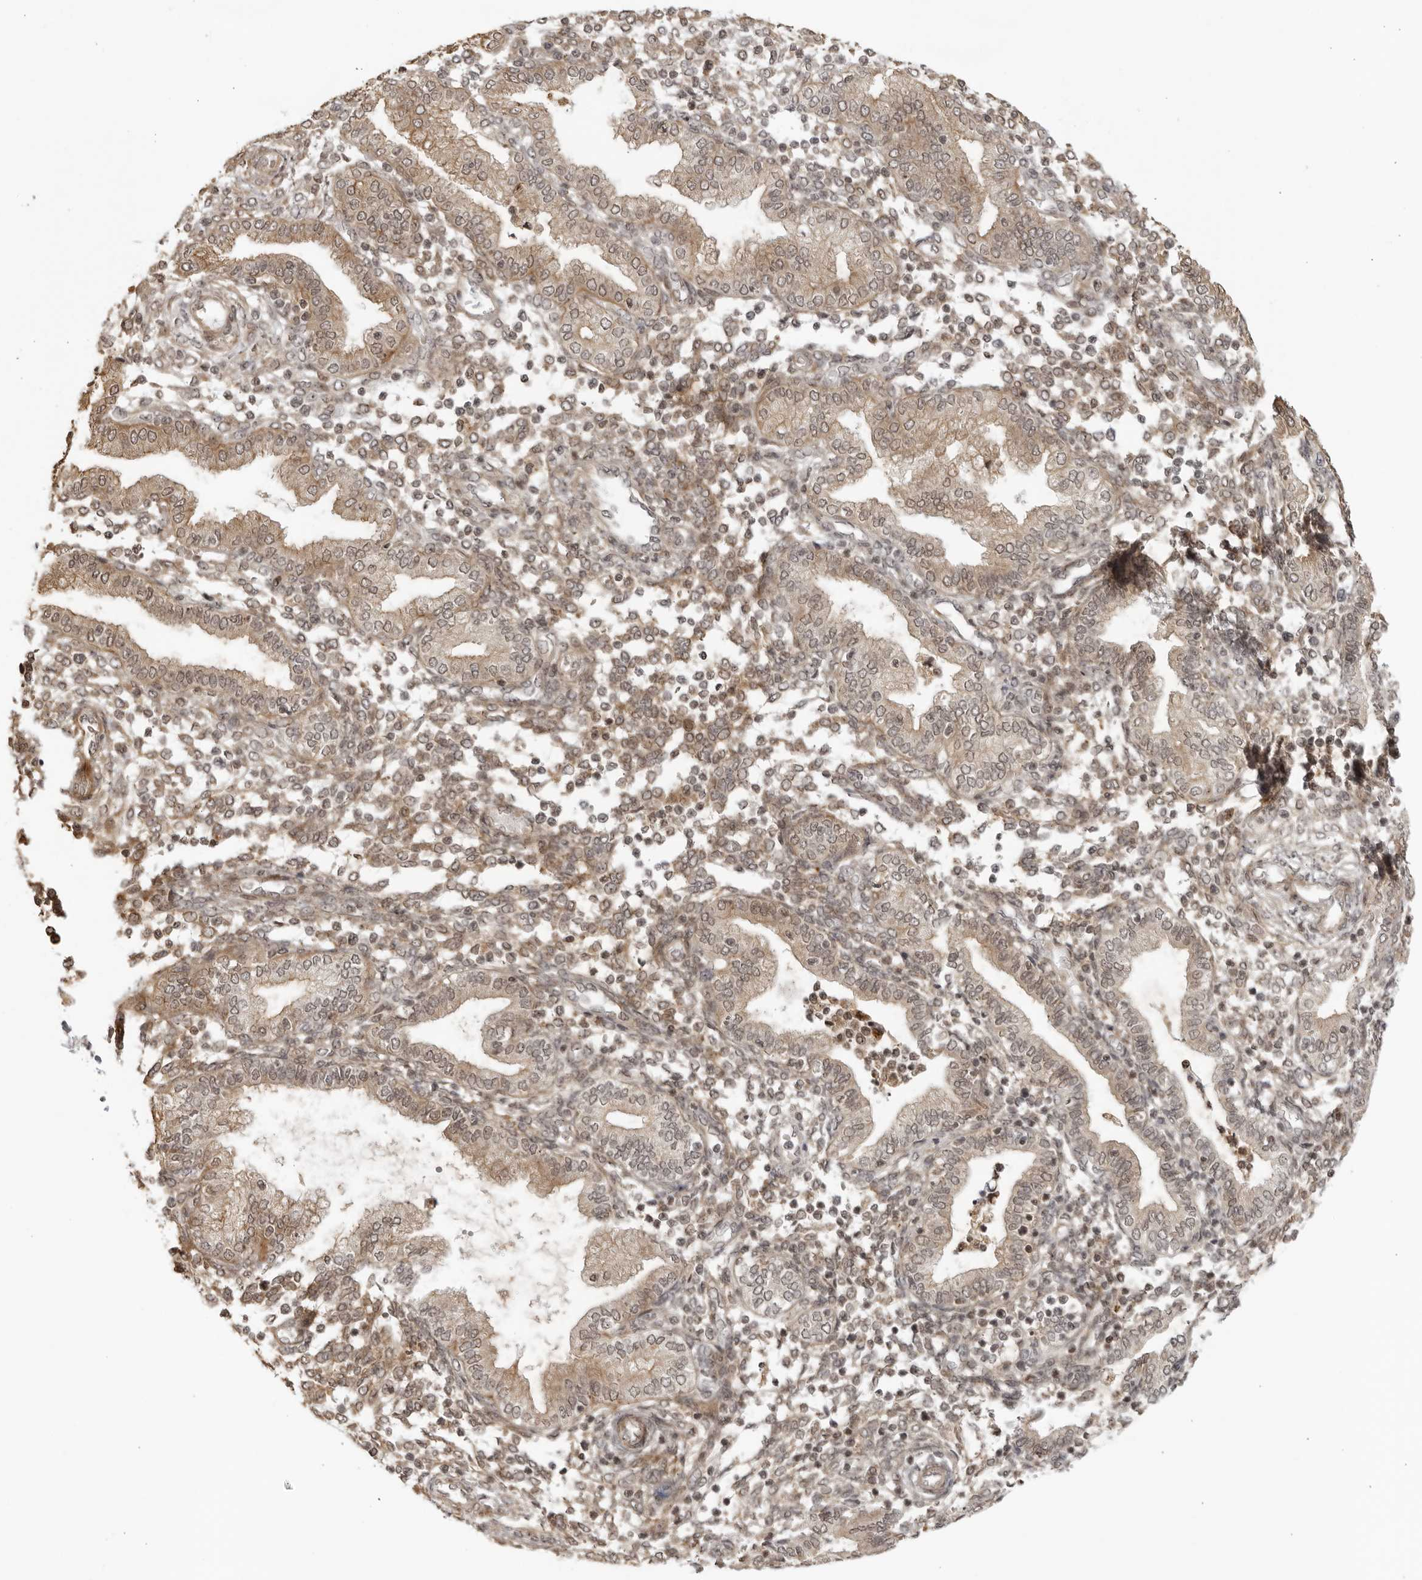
{"staining": {"intensity": "weak", "quantity": "25%-75%", "location": "cytoplasmic/membranous,nuclear"}, "tissue": "endometrium", "cell_type": "Cells in endometrial stroma", "image_type": "normal", "snomed": [{"axis": "morphology", "description": "Normal tissue, NOS"}, {"axis": "topography", "description": "Endometrium"}], "caption": "IHC (DAB (3,3'-diaminobenzidine)) staining of unremarkable human endometrium exhibits weak cytoplasmic/membranous,nuclear protein positivity in approximately 25%-75% of cells in endometrial stroma.", "gene": "TCF21", "patient": {"sex": "female", "age": 53}}